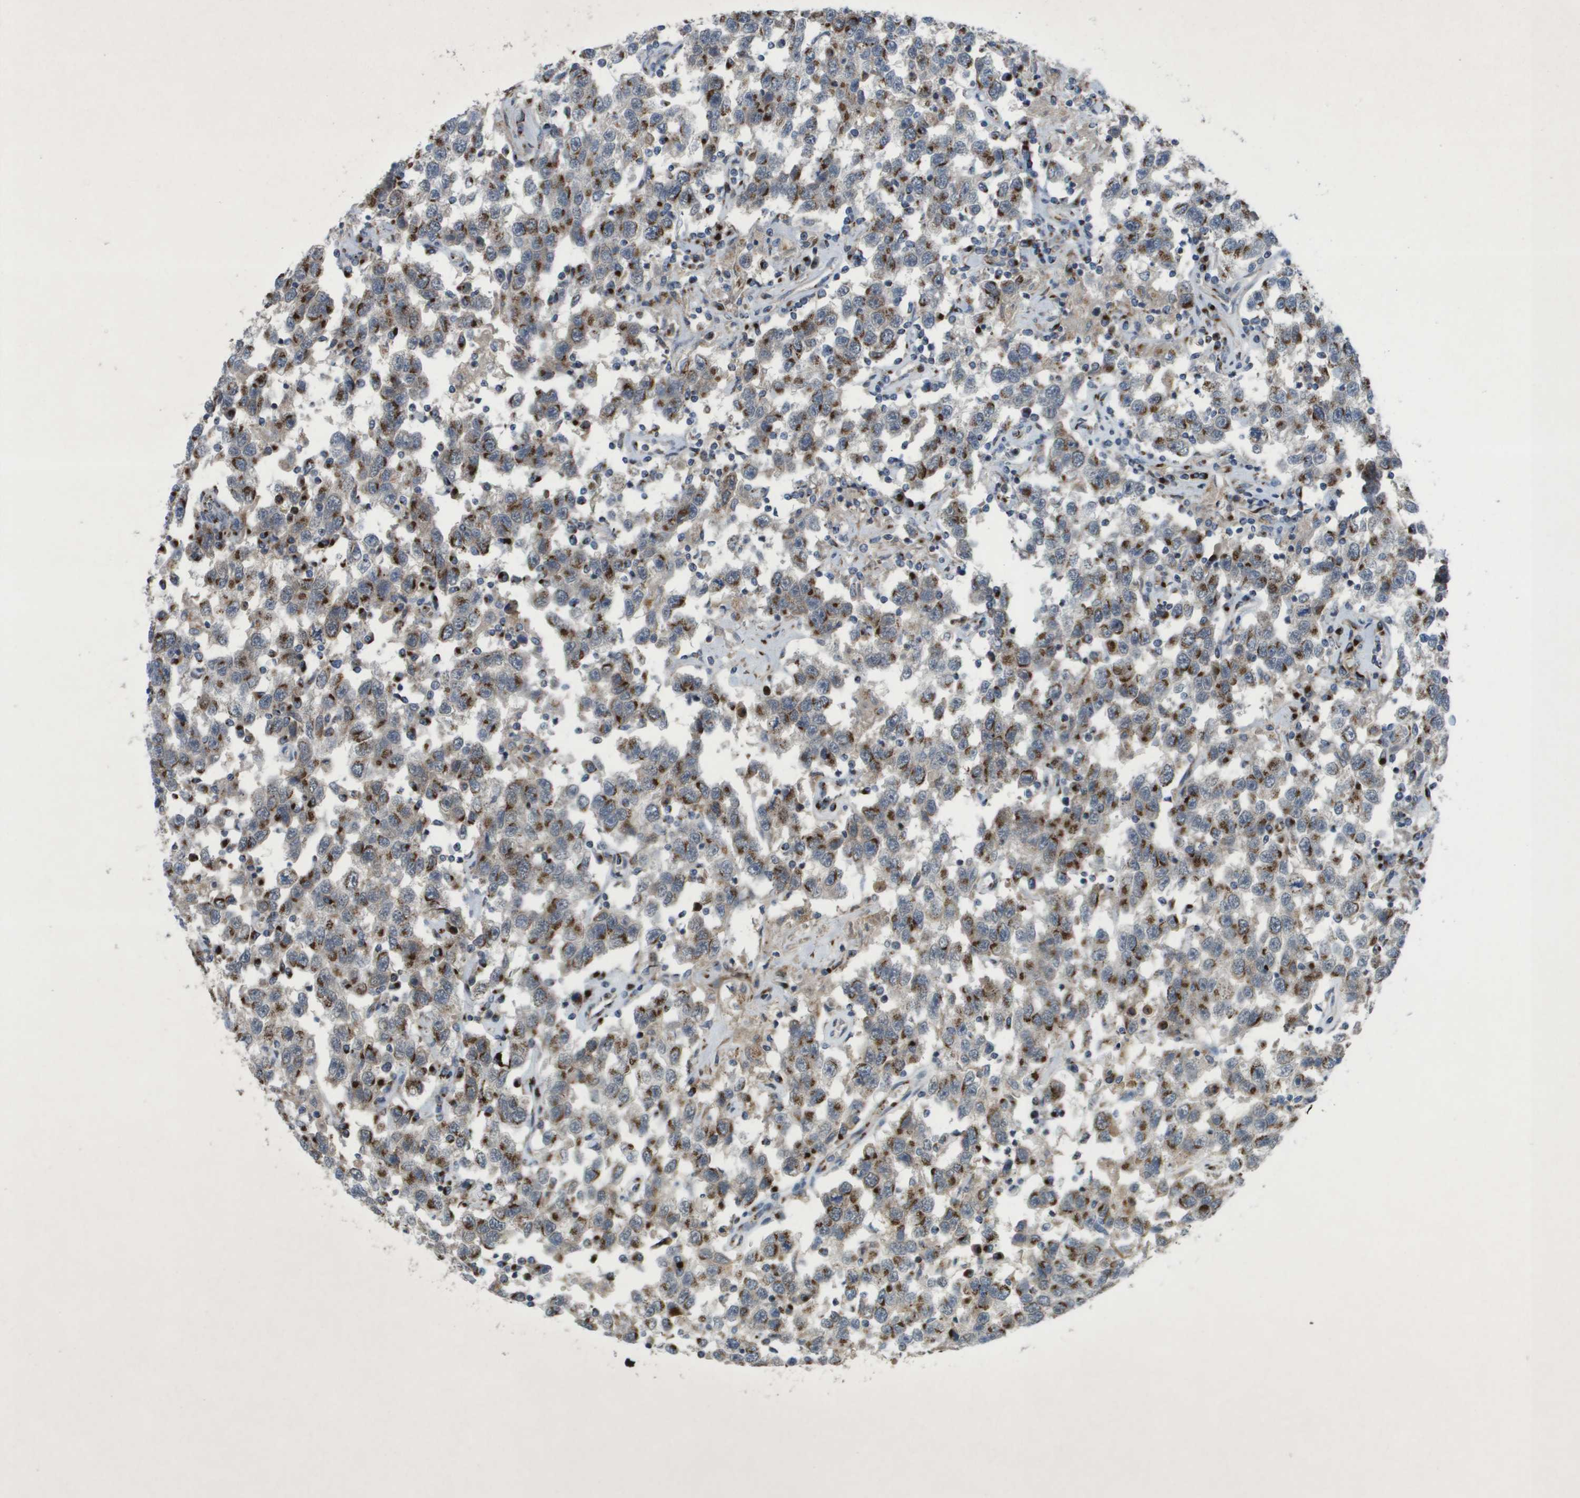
{"staining": {"intensity": "moderate", "quantity": ">75%", "location": "cytoplasmic/membranous"}, "tissue": "testis cancer", "cell_type": "Tumor cells", "image_type": "cancer", "snomed": [{"axis": "morphology", "description": "Seminoma, NOS"}, {"axis": "topography", "description": "Testis"}], "caption": "DAB immunohistochemical staining of human testis cancer (seminoma) reveals moderate cytoplasmic/membranous protein expression in approximately >75% of tumor cells.", "gene": "QSOX2", "patient": {"sex": "male", "age": 41}}